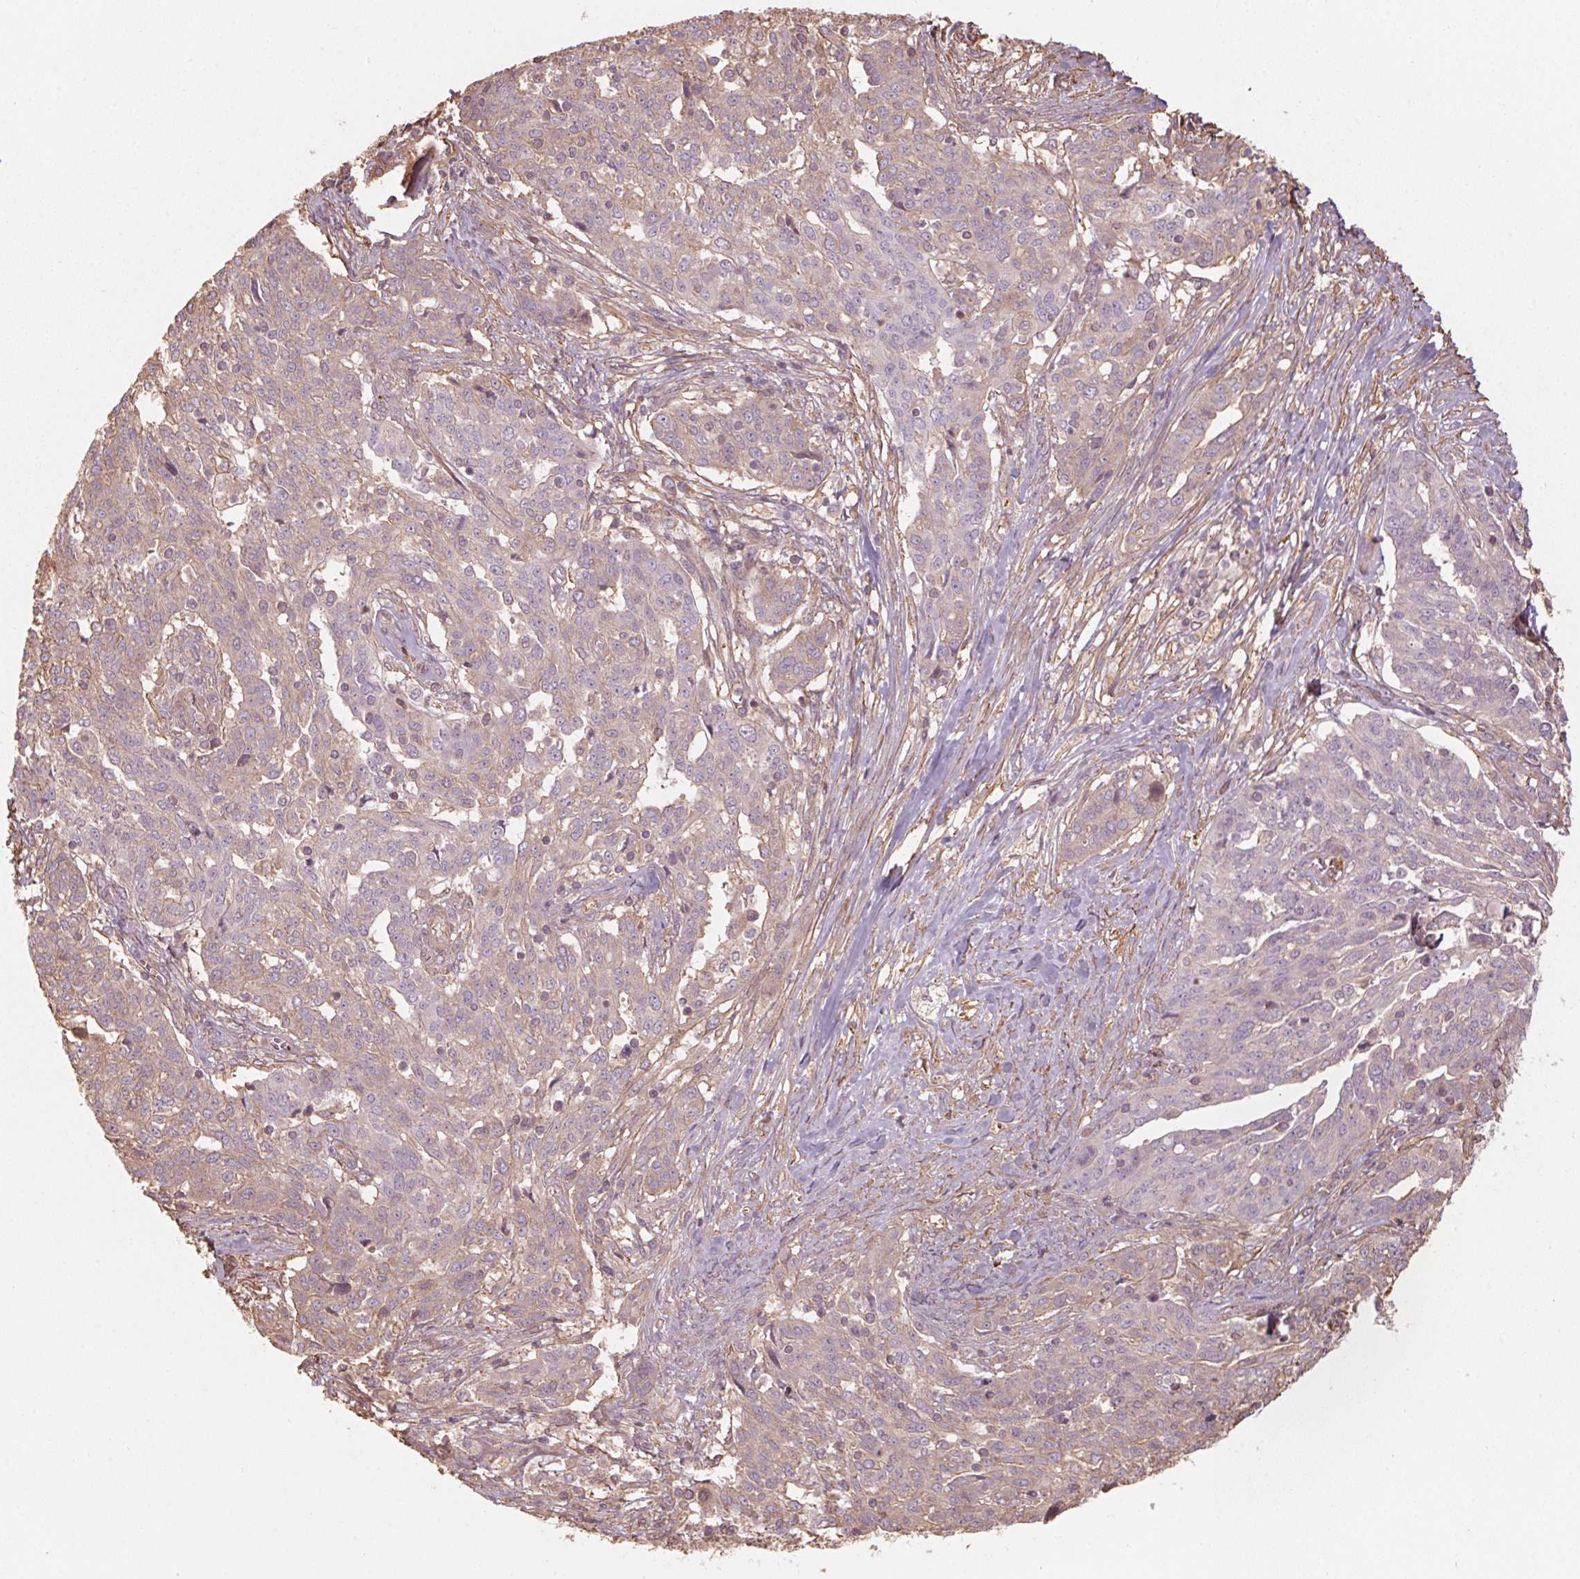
{"staining": {"intensity": "weak", "quantity": "<25%", "location": "cytoplasmic/membranous"}, "tissue": "ovarian cancer", "cell_type": "Tumor cells", "image_type": "cancer", "snomed": [{"axis": "morphology", "description": "Cystadenocarcinoma, serous, NOS"}, {"axis": "topography", "description": "Ovary"}], "caption": "This is a image of IHC staining of ovarian cancer, which shows no expression in tumor cells.", "gene": "QDPR", "patient": {"sex": "female", "age": 67}}